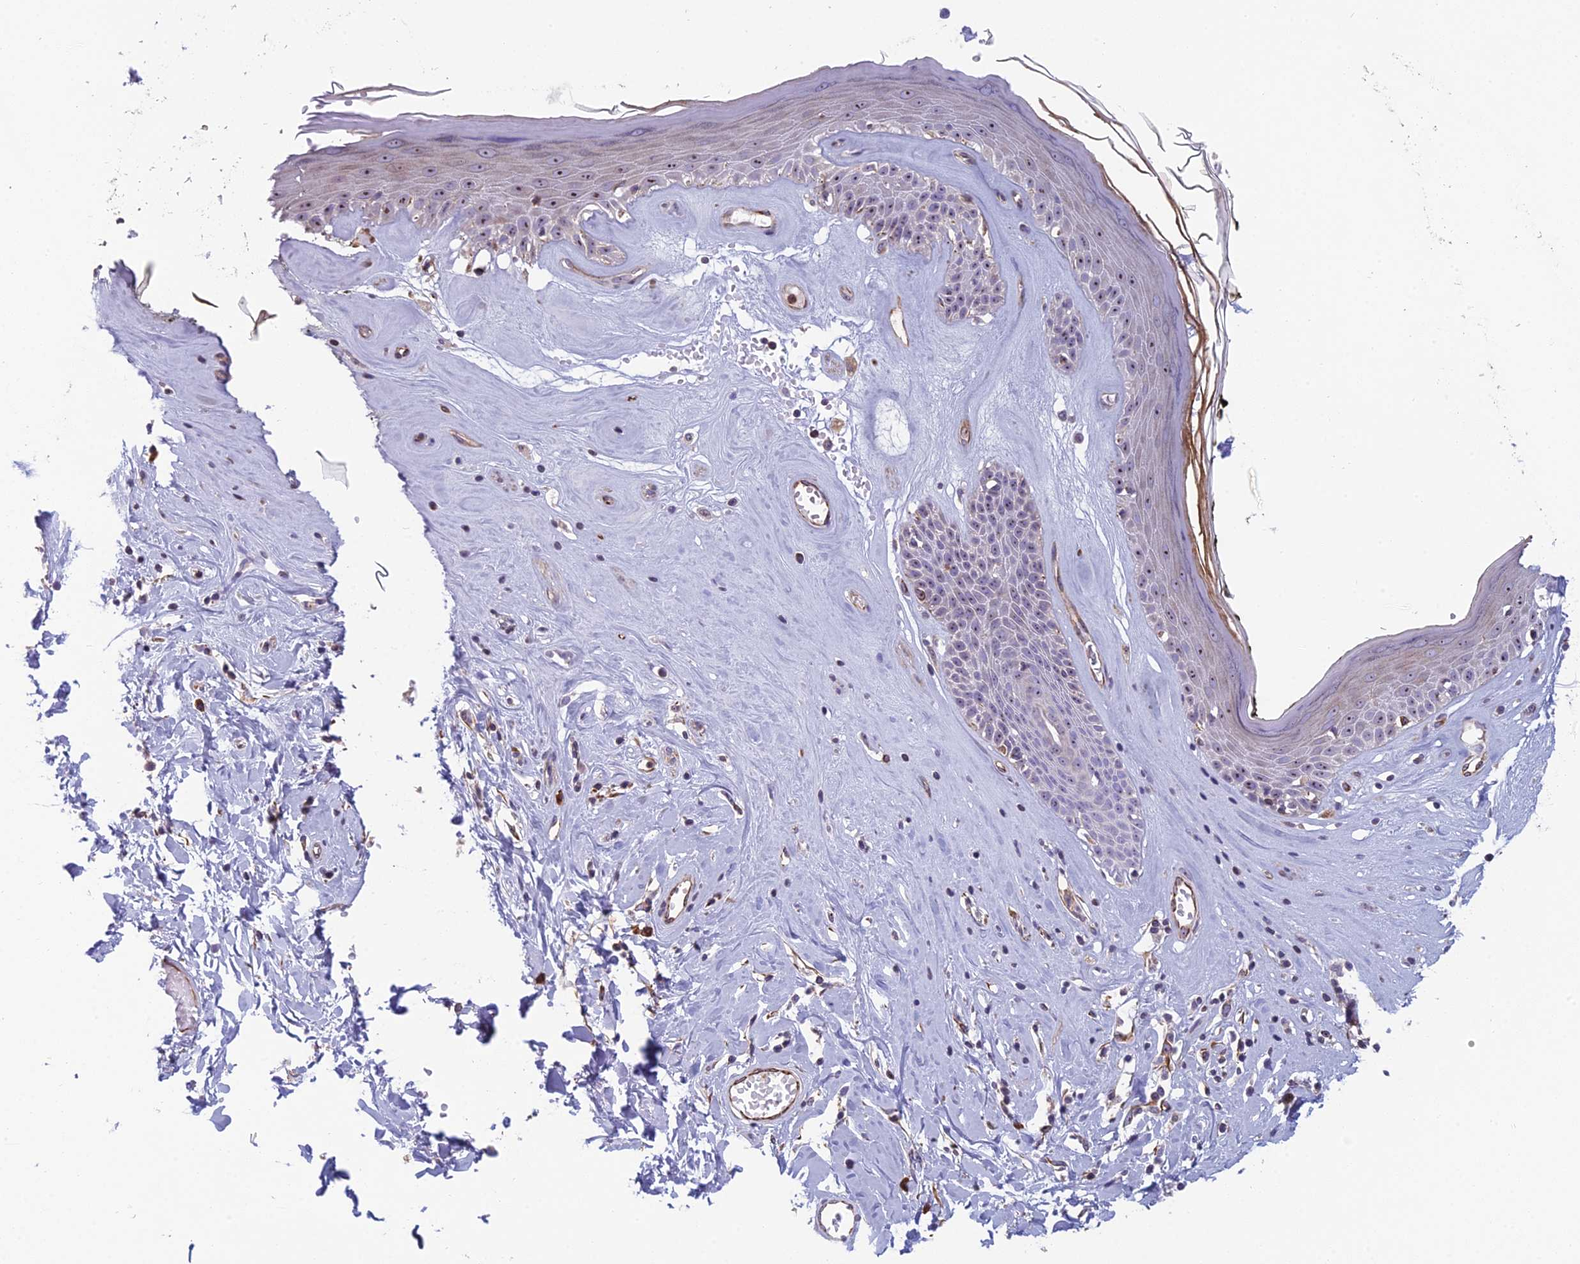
{"staining": {"intensity": "moderate", "quantity": ">75%", "location": "nuclear"}, "tissue": "skin", "cell_type": "Epidermal cells", "image_type": "normal", "snomed": [{"axis": "morphology", "description": "Normal tissue, NOS"}, {"axis": "morphology", "description": "Inflammation, NOS"}, {"axis": "topography", "description": "Vulva"}], "caption": "Epidermal cells exhibit moderate nuclear positivity in about >75% of cells in normal skin. The staining was performed using DAB, with brown indicating positive protein expression. Nuclei are stained blue with hematoxylin.", "gene": "NOC2L", "patient": {"sex": "female", "age": 84}}